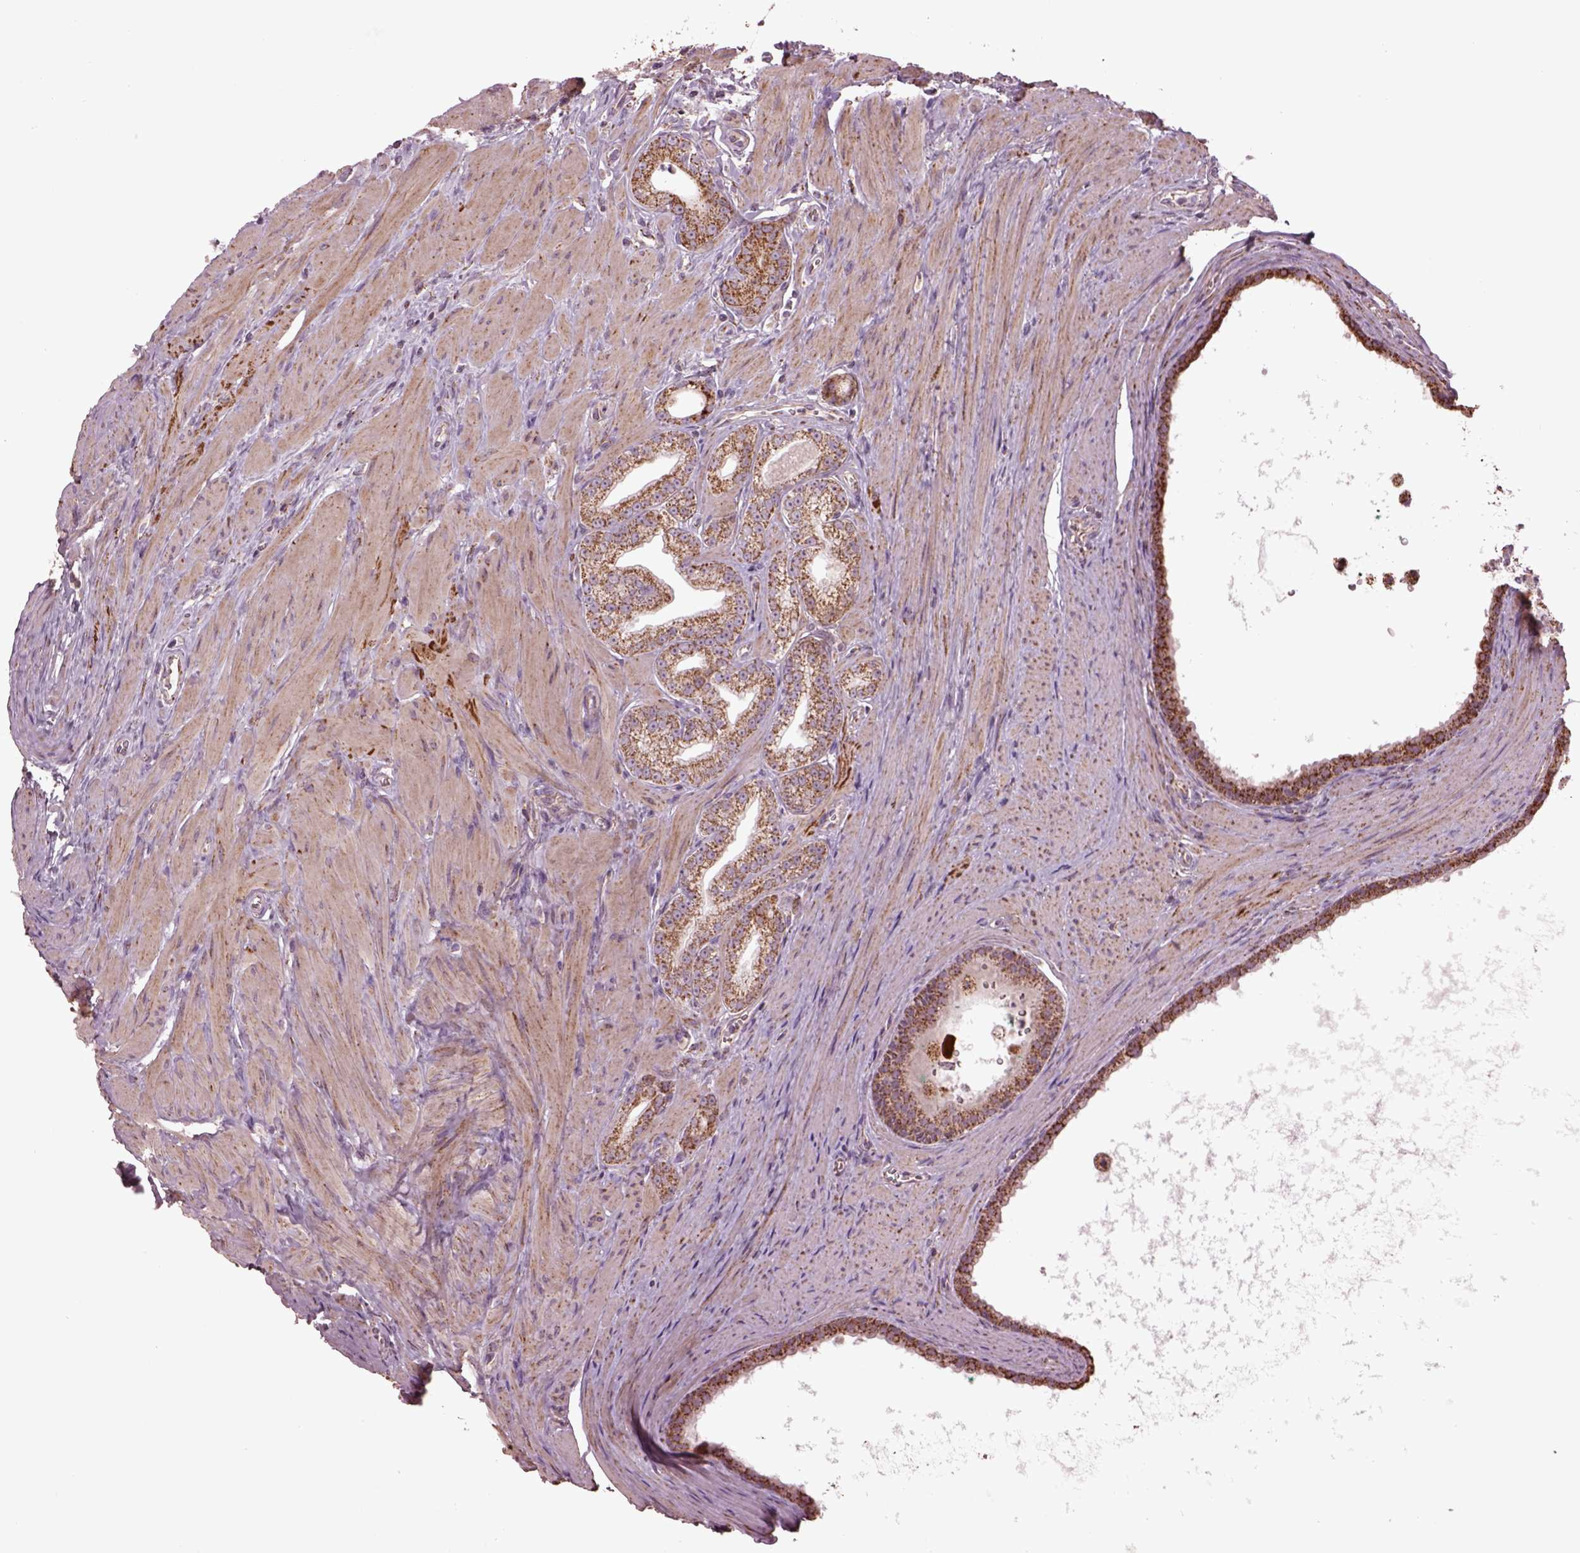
{"staining": {"intensity": "weak", "quantity": ">75%", "location": "cytoplasmic/membranous"}, "tissue": "prostate cancer", "cell_type": "Tumor cells", "image_type": "cancer", "snomed": [{"axis": "morphology", "description": "Adenocarcinoma, NOS"}, {"axis": "topography", "description": "Prostate"}], "caption": "Prostate cancer (adenocarcinoma) stained for a protein (brown) shows weak cytoplasmic/membranous positive positivity in about >75% of tumor cells.", "gene": "TMEM254", "patient": {"sex": "male", "age": 71}}